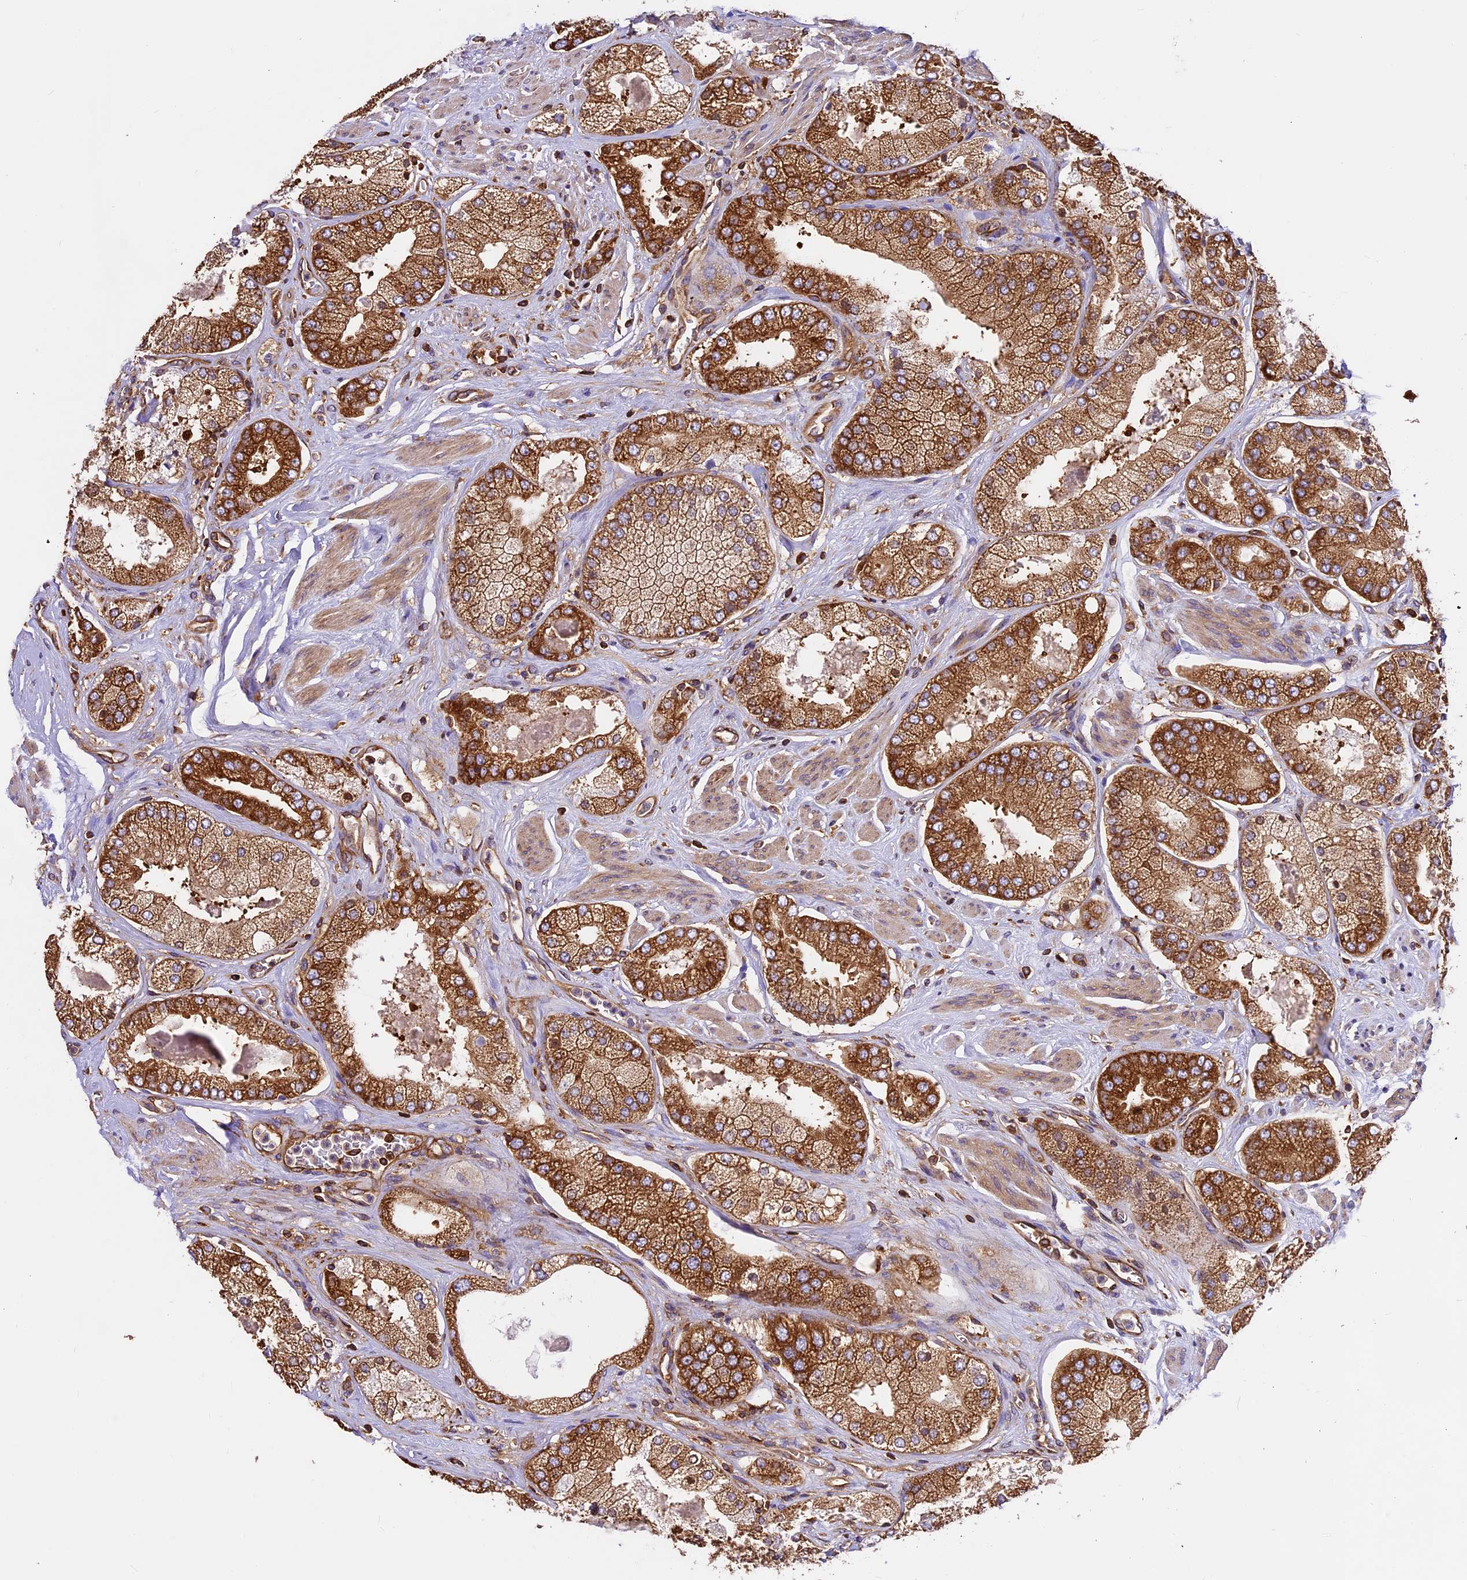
{"staining": {"intensity": "strong", "quantity": ">75%", "location": "cytoplasmic/membranous"}, "tissue": "prostate cancer", "cell_type": "Tumor cells", "image_type": "cancer", "snomed": [{"axis": "morphology", "description": "Adenocarcinoma, High grade"}, {"axis": "topography", "description": "Prostate"}], "caption": "Prostate cancer tissue reveals strong cytoplasmic/membranous expression in about >75% of tumor cells", "gene": "KARS1", "patient": {"sex": "male", "age": 58}}